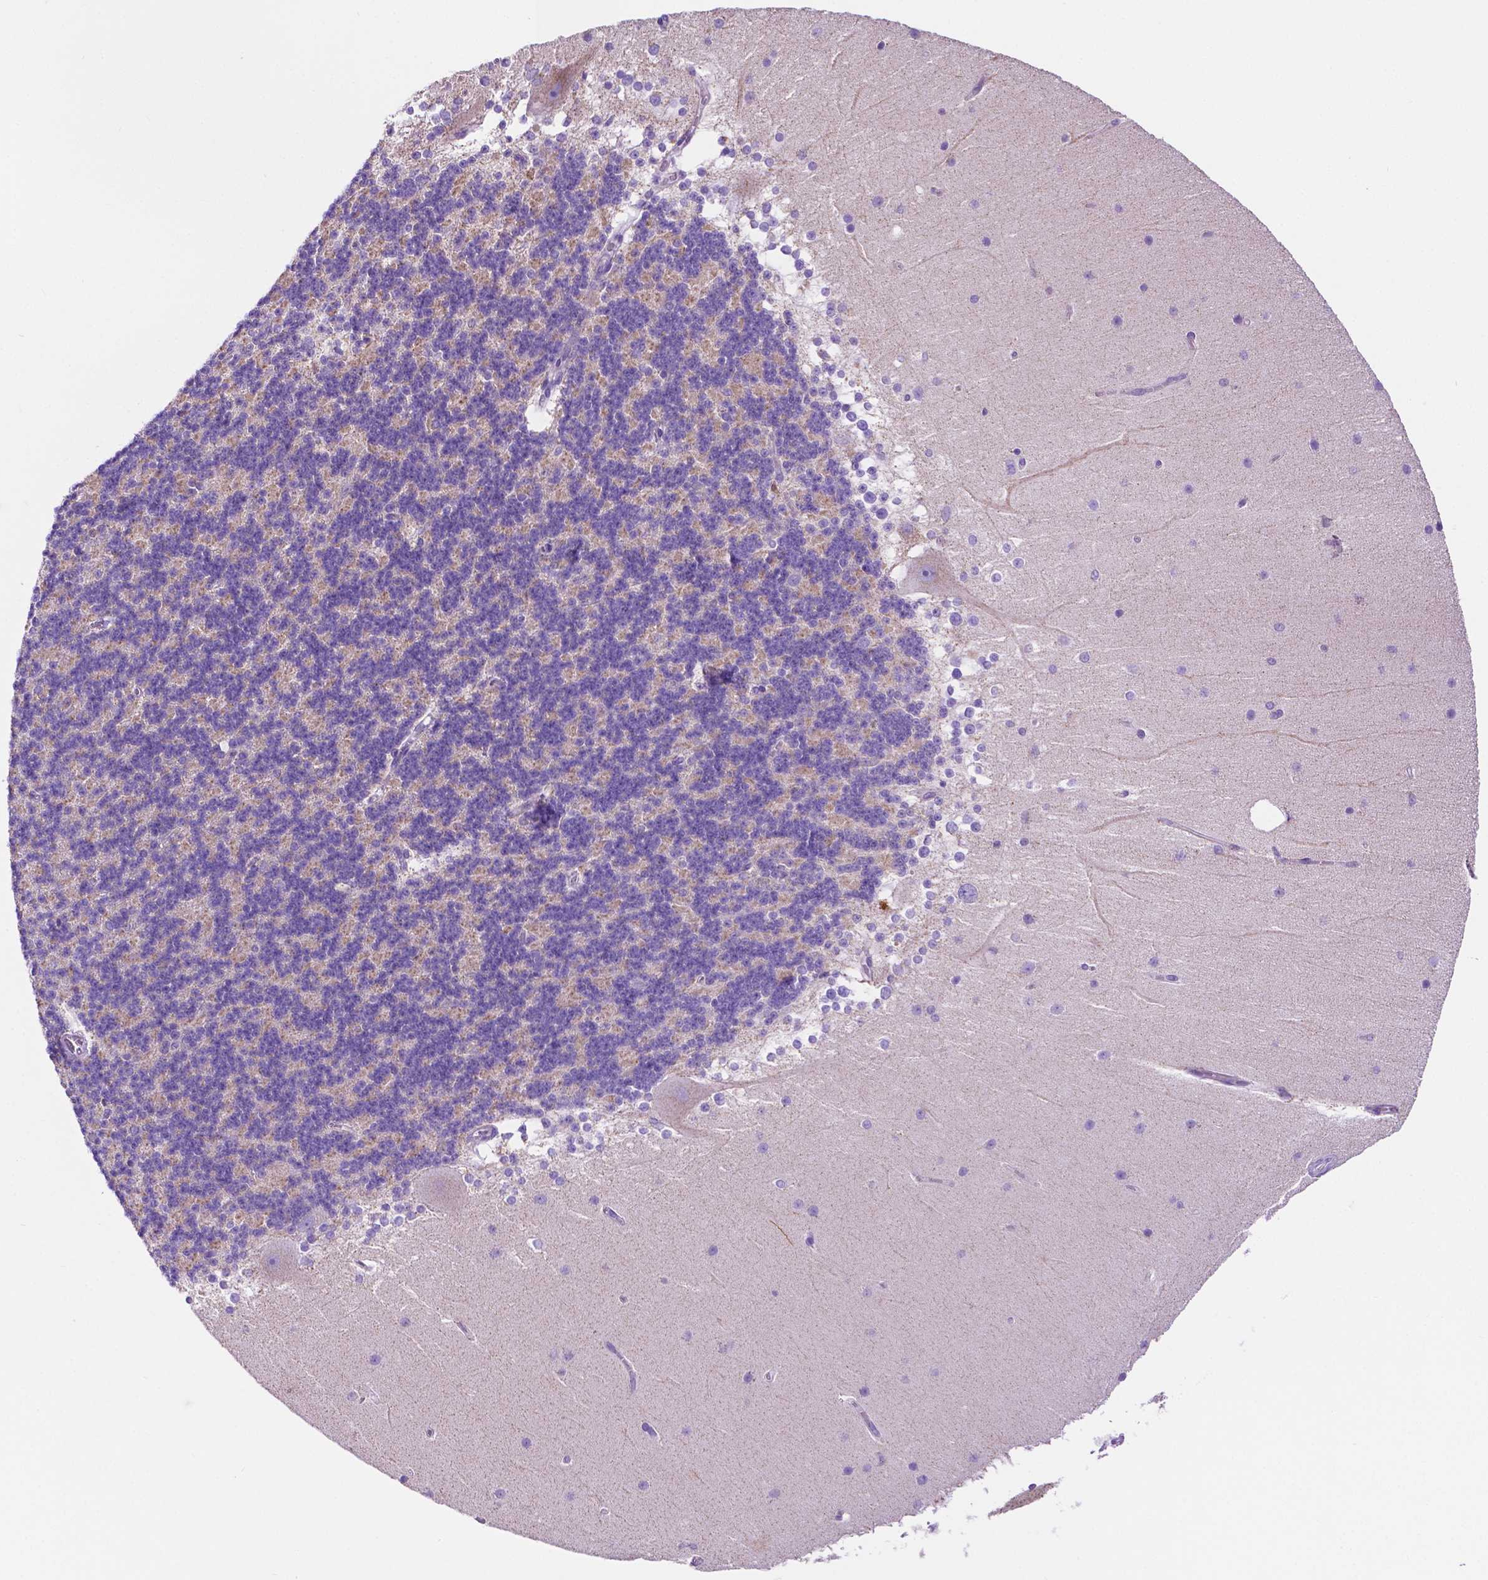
{"staining": {"intensity": "negative", "quantity": "none", "location": "none"}, "tissue": "cerebellum", "cell_type": "Cells in granular layer", "image_type": "normal", "snomed": [{"axis": "morphology", "description": "Normal tissue, NOS"}, {"axis": "topography", "description": "Cerebellum"}], "caption": "Histopathology image shows no protein positivity in cells in granular layer of benign cerebellum.", "gene": "GDPD5", "patient": {"sex": "female", "age": 19}}